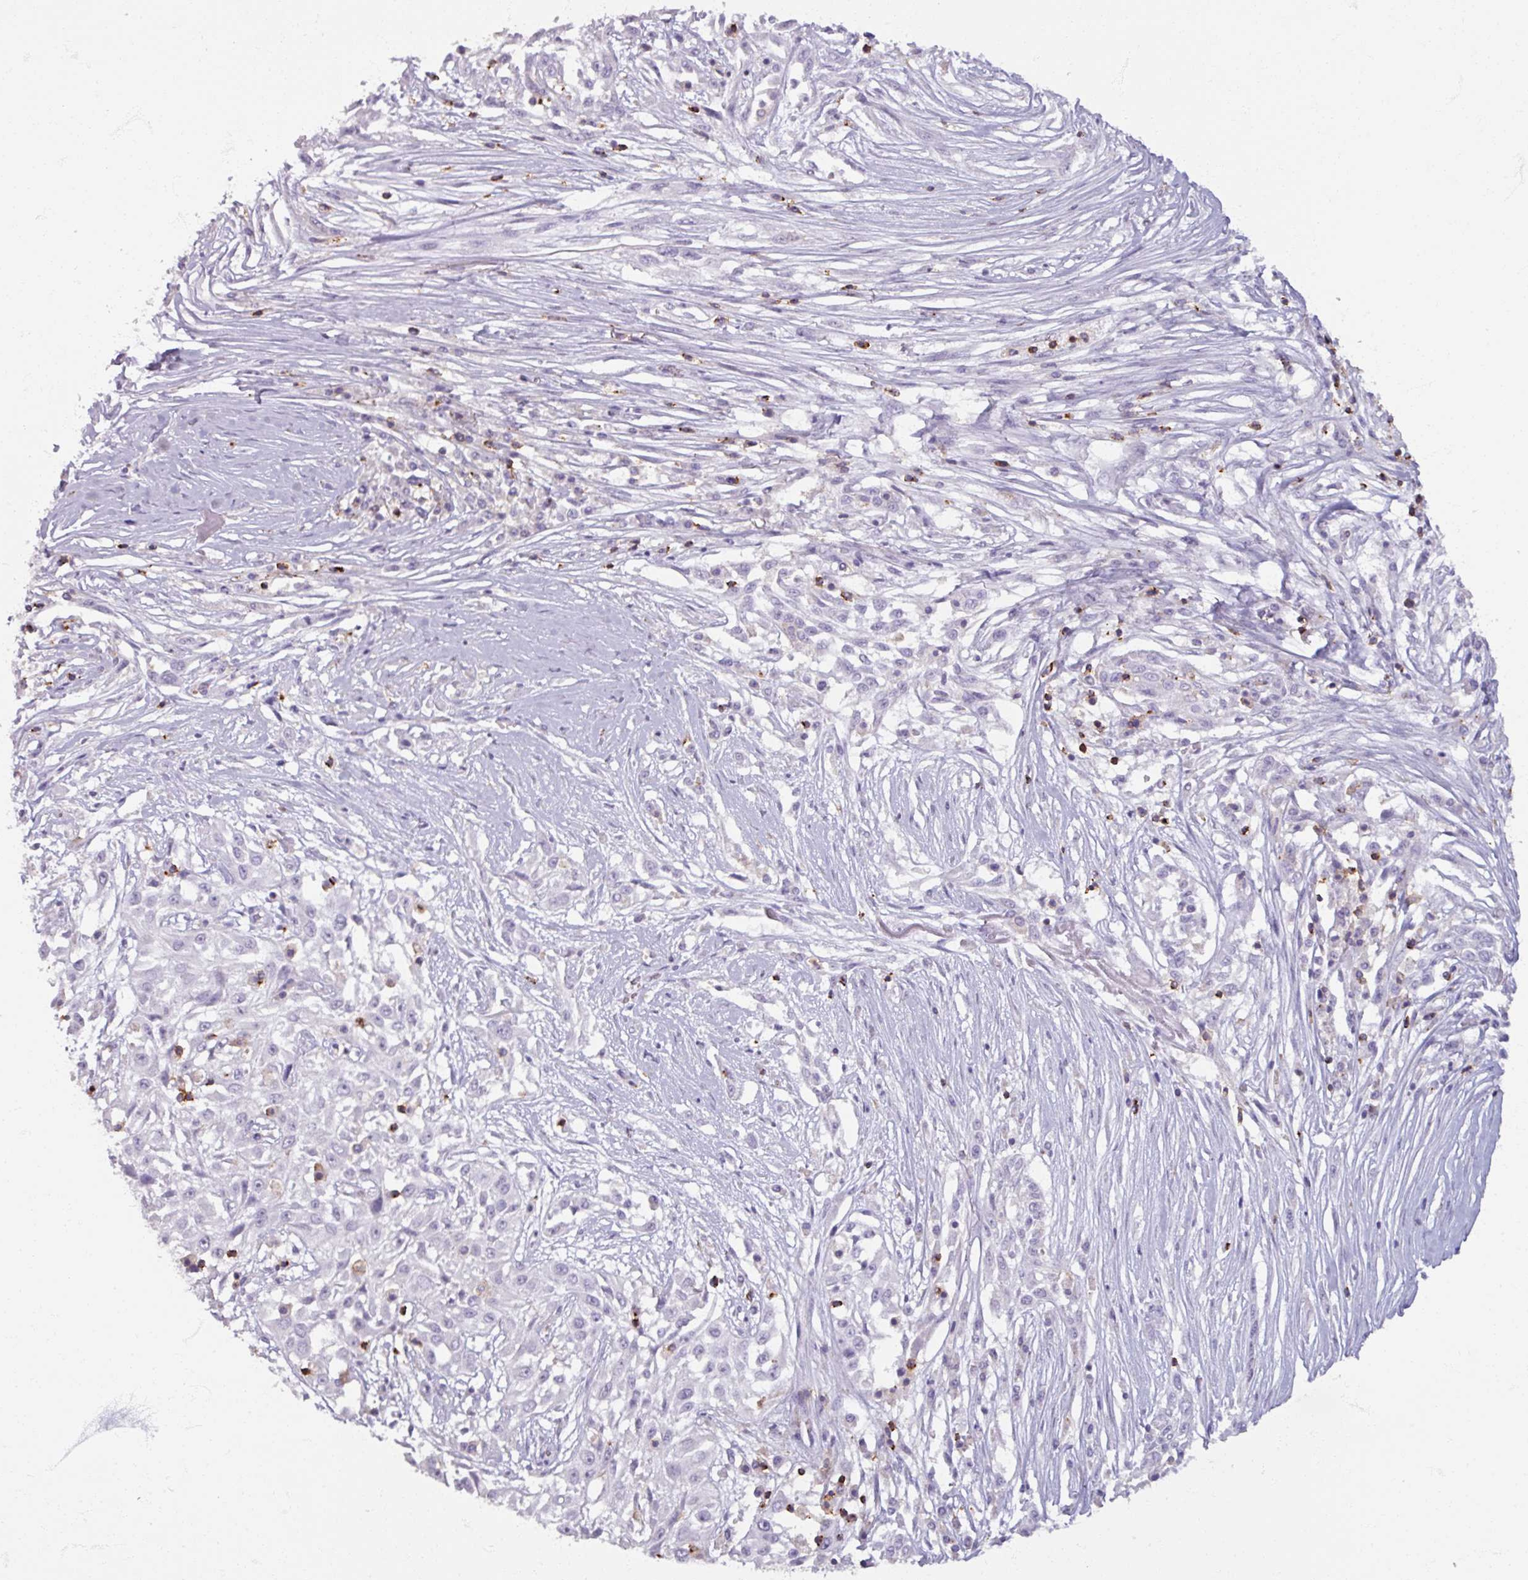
{"staining": {"intensity": "negative", "quantity": "none", "location": "none"}, "tissue": "skin cancer", "cell_type": "Tumor cells", "image_type": "cancer", "snomed": [{"axis": "morphology", "description": "Squamous cell carcinoma, NOS"}, {"axis": "morphology", "description": "Squamous cell carcinoma, metastatic, NOS"}, {"axis": "topography", "description": "Skin"}, {"axis": "topography", "description": "Lymph node"}], "caption": "An IHC micrograph of squamous cell carcinoma (skin) is shown. There is no staining in tumor cells of squamous cell carcinoma (skin).", "gene": "PTPRC", "patient": {"sex": "male", "age": 75}}